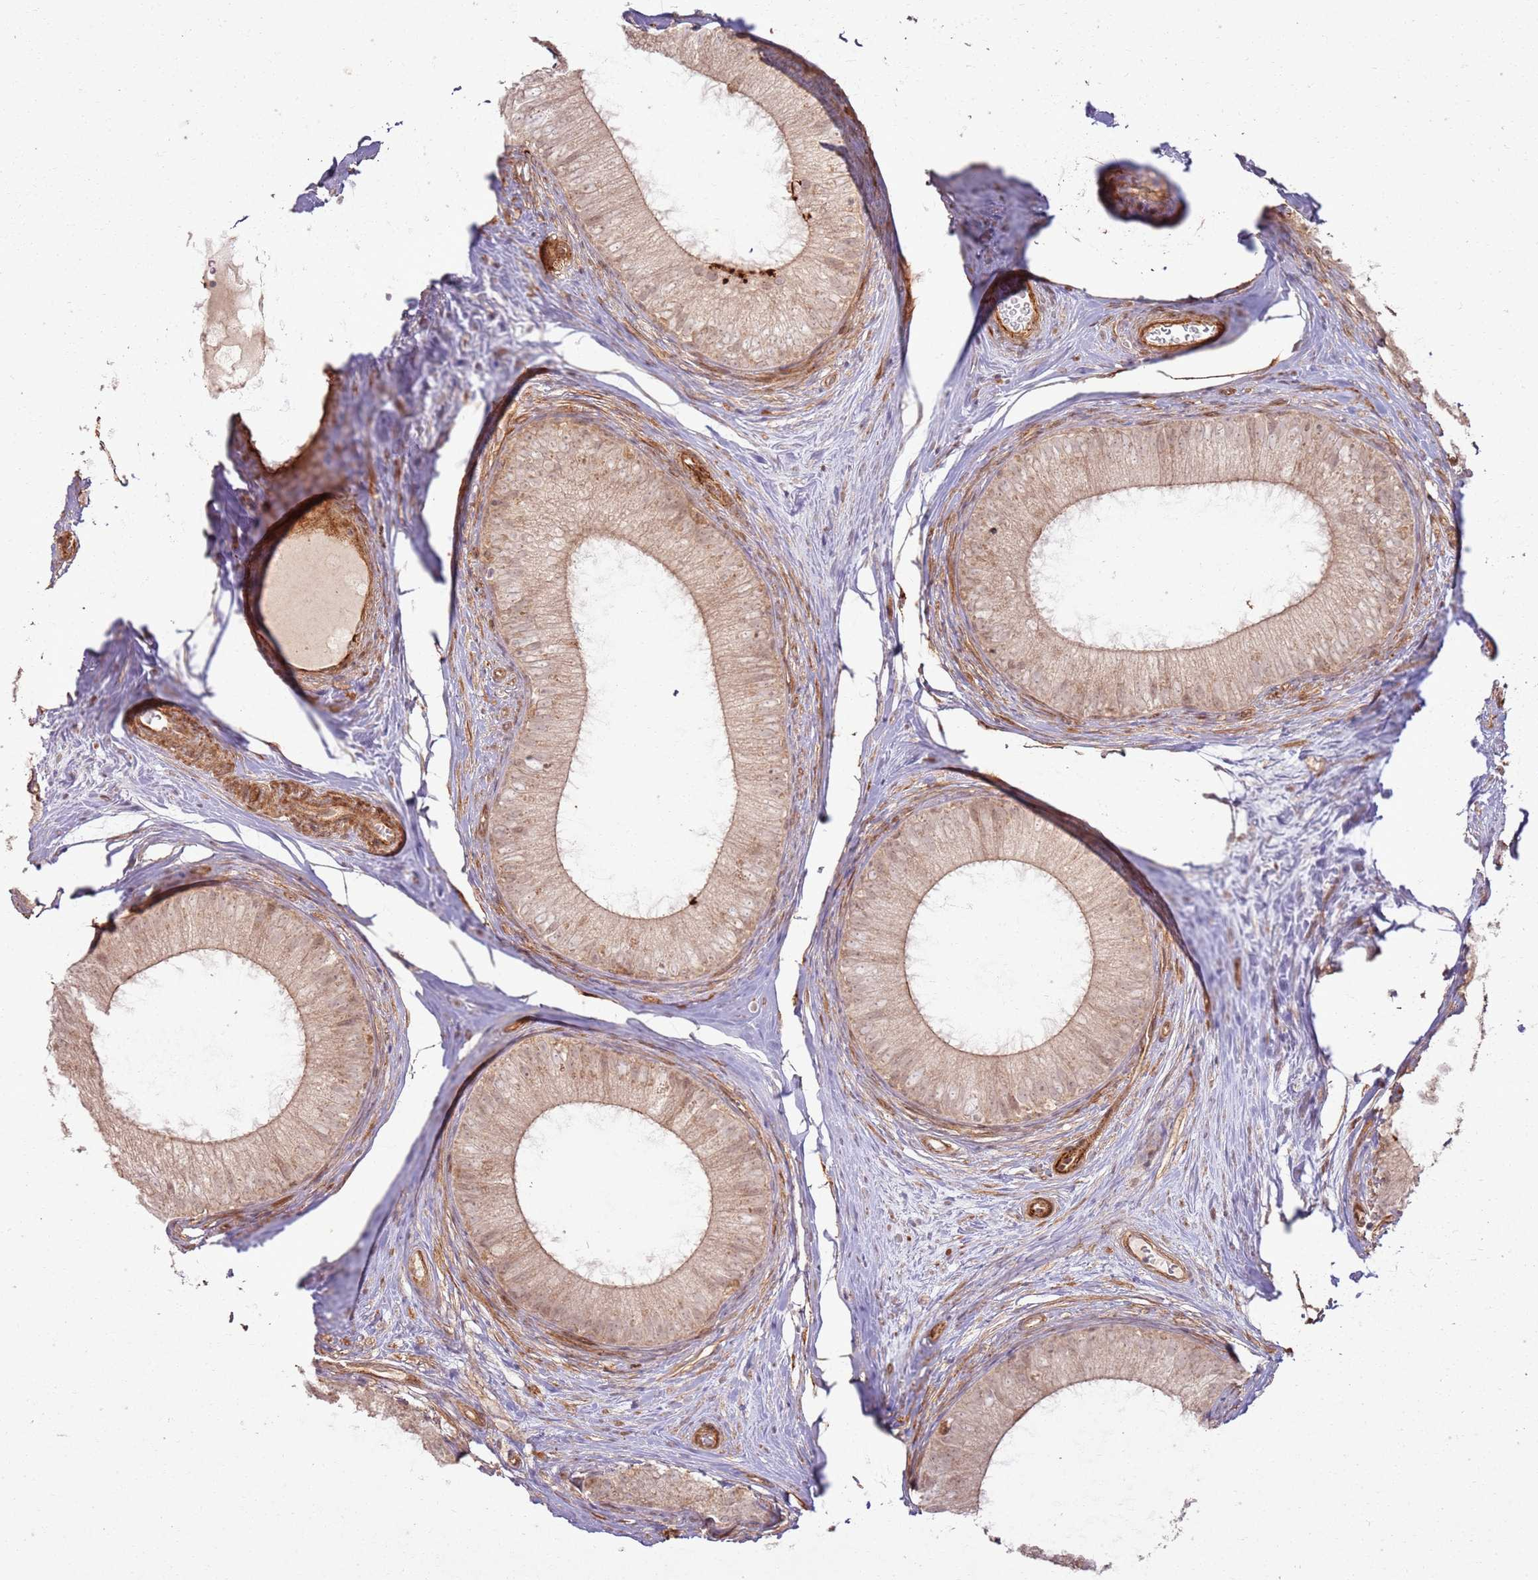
{"staining": {"intensity": "moderate", "quantity": ">75%", "location": "cytoplasmic/membranous,nuclear"}, "tissue": "epididymis", "cell_type": "Glandular cells", "image_type": "normal", "snomed": [{"axis": "morphology", "description": "Normal tissue, NOS"}, {"axis": "topography", "description": "Epididymis"}], "caption": "Normal epididymis exhibits moderate cytoplasmic/membranous,nuclear expression in approximately >75% of glandular cells, visualized by immunohistochemistry. (Brightfield microscopy of DAB IHC at high magnification).", "gene": "ZNF623", "patient": {"sex": "male", "age": 34}}